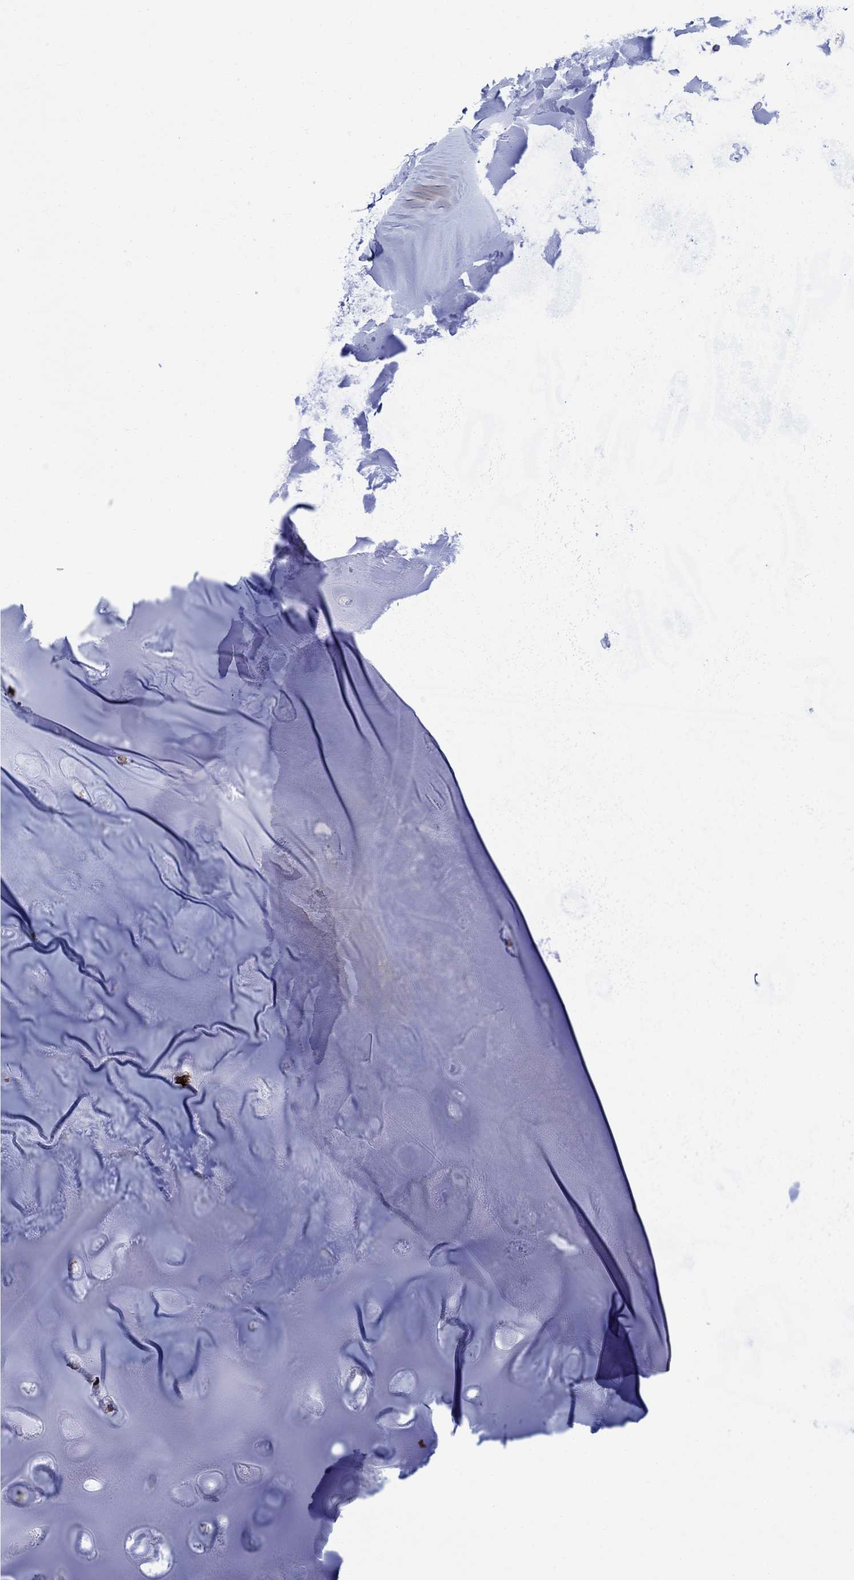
{"staining": {"intensity": "strong", "quantity": "<25%", "location": "nuclear"}, "tissue": "soft tissue", "cell_type": "Chondrocytes", "image_type": "normal", "snomed": [{"axis": "morphology", "description": "Normal tissue, NOS"}, {"axis": "morphology", "description": "Squamous cell carcinoma, NOS"}, {"axis": "topography", "description": "Cartilage tissue"}, {"axis": "topography", "description": "Lung"}], "caption": "Human soft tissue stained for a protein (brown) demonstrates strong nuclear positive expression in about <25% of chondrocytes.", "gene": "ARSK", "patient": {"sex": "male", "age": 66}}